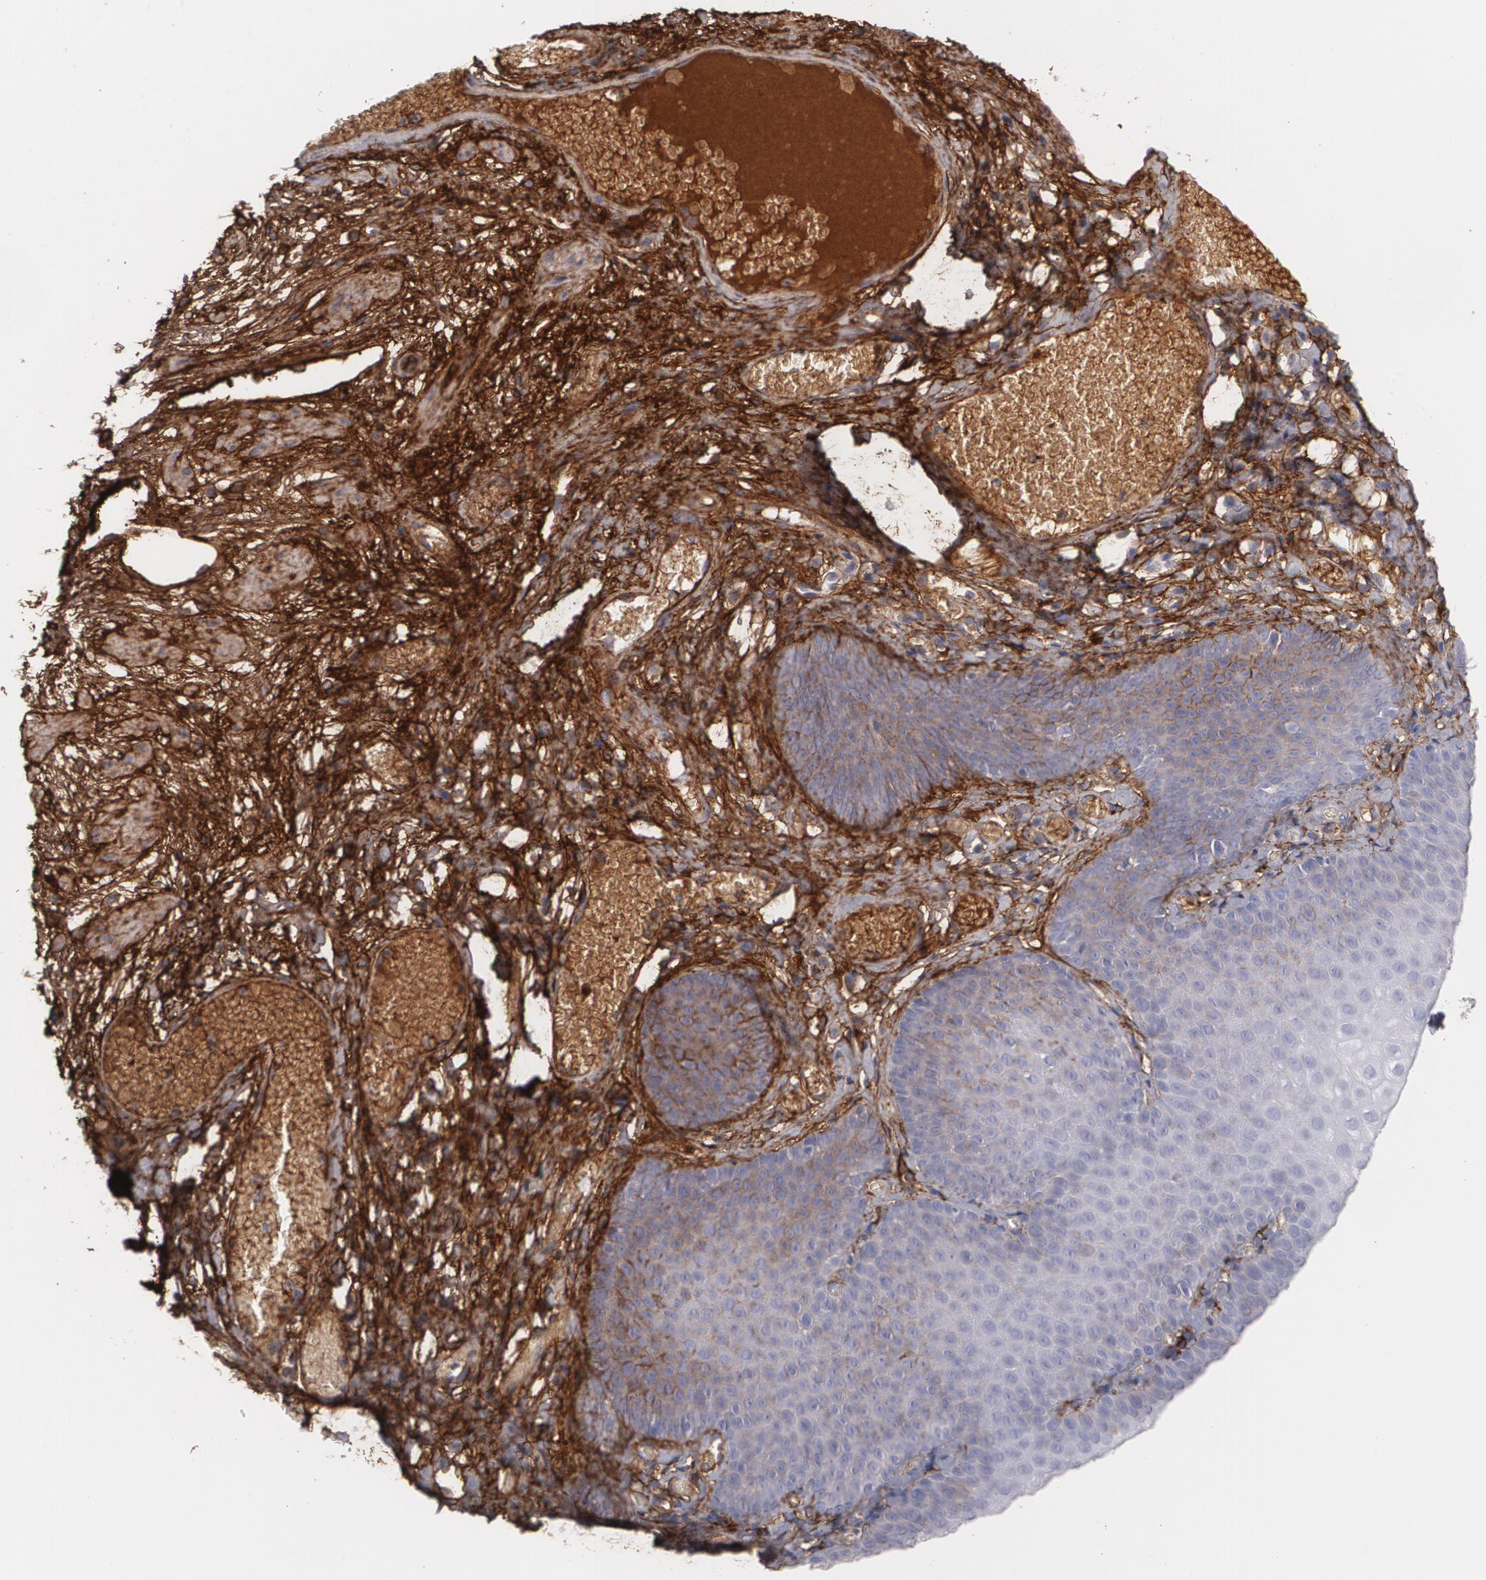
{"staining": {"intensity": "moderate", "quantity": "<25%", "location": "cytoplasmic/membranous"}, "tissue": "skin", "cell_type": "Epidermal cells", "image_type": "normal", "snomed": [{"axis": "morphology", "description": "Normal tissue, NOS"}, {"axis": "morphology", "description": "Hemorrhoids"}, {"axis": "morphology", "description": "Inflammation, NOS"}, {"axis": "topography", "description": "Anal"}], "caption": "Immunohistochemistry of benign skin shows low levels of moderate cytoplasmic/membranous expression in approximately <25% of epidermal cells.", "gene": "FBLN1", "patient": {"sex": "male", "age": 60}}